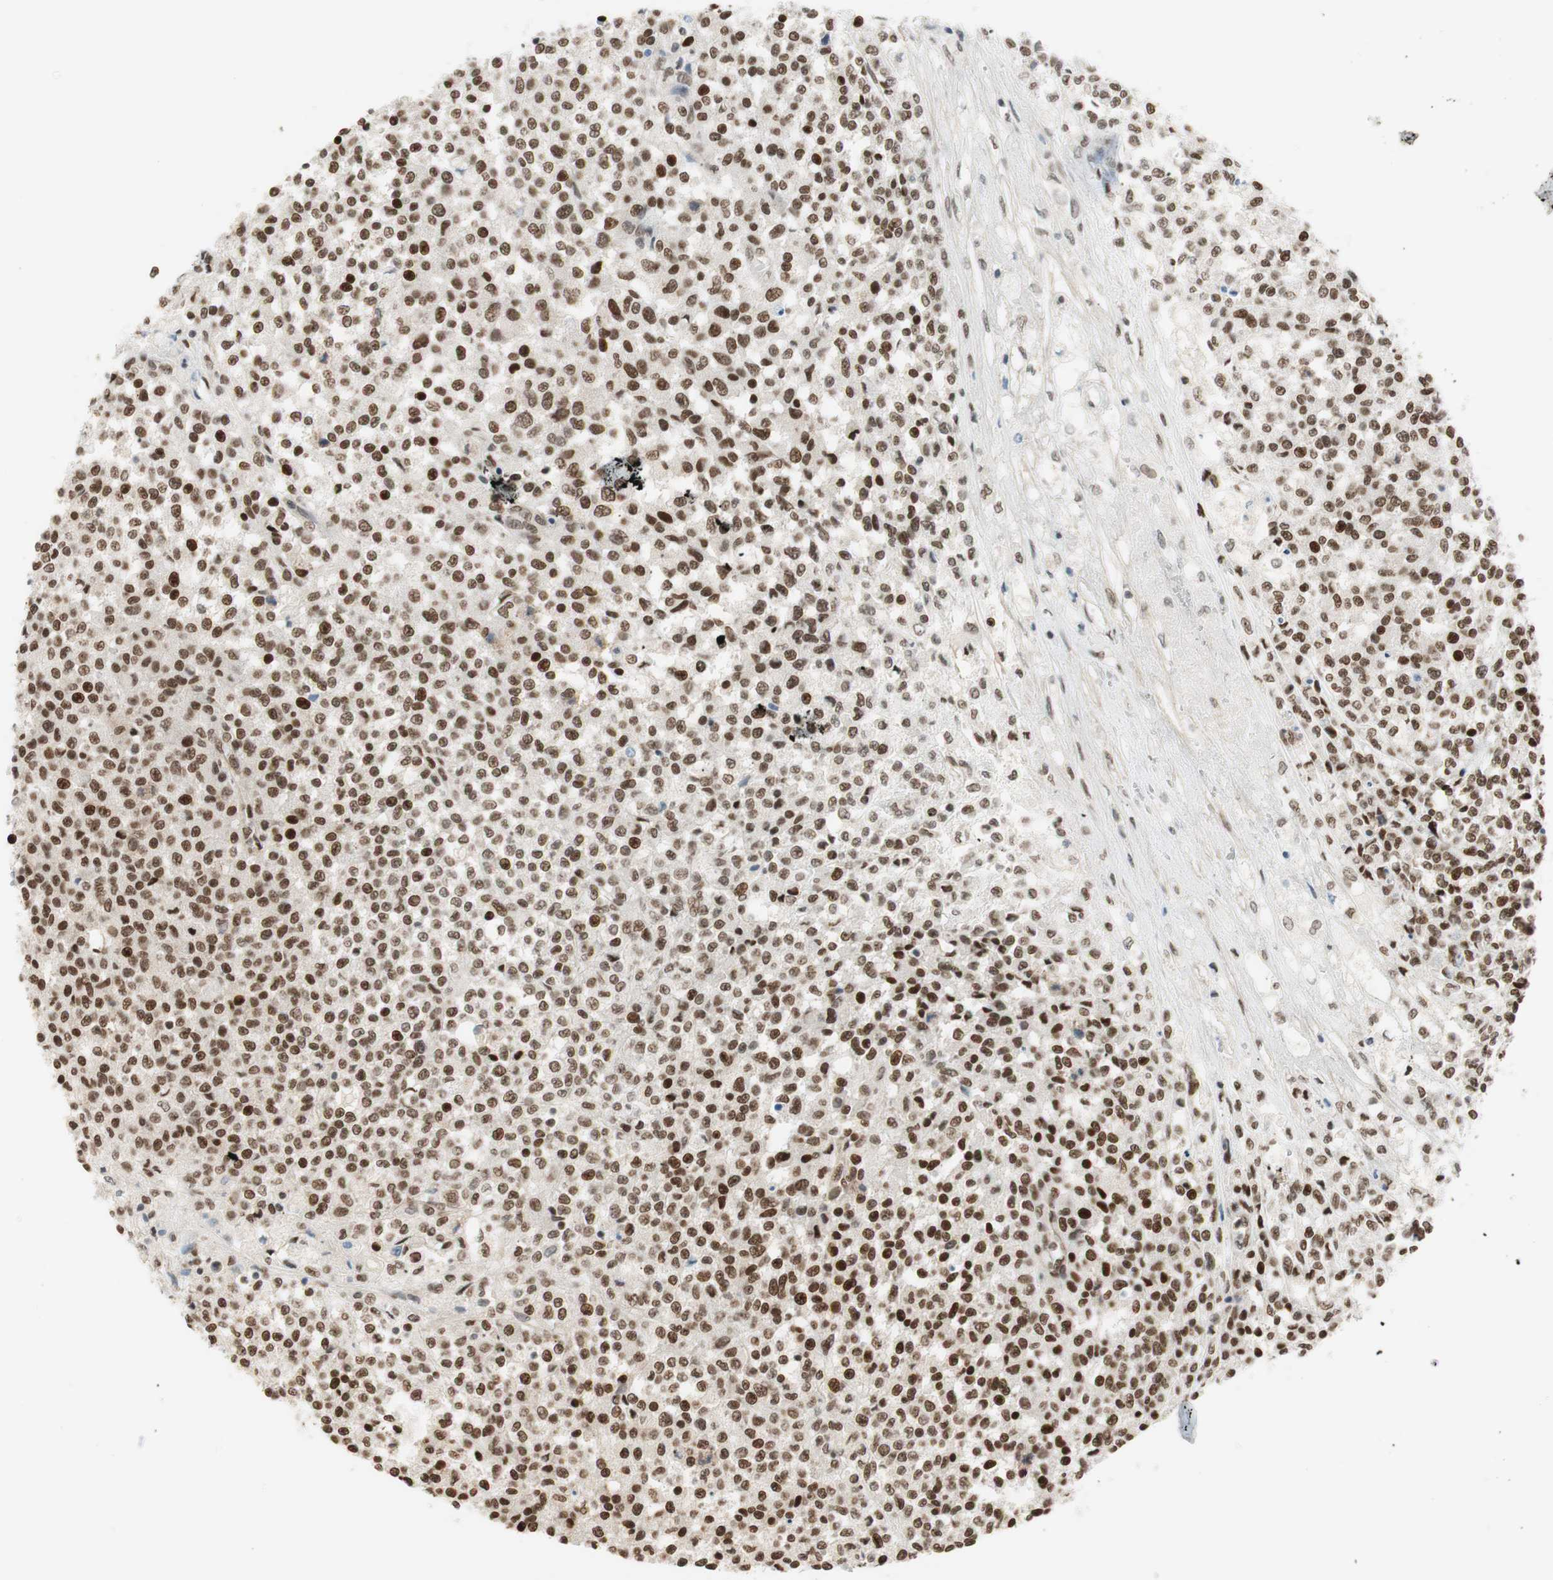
{"staining": {"intensity": "moderate", "quantity": ">75%", "location": "nuclear"}, "tissue": "testis cancer", "cell_type": "Tumor cells", "image_type": "cancer", "snomed": [{"axis": "morphology", "description": "Seminoma, NOS"}, {"axis": "topography", "description": "Testis"}], "caption": "High-power microscopy captured an IHC photomicrograph of testis seminoma, revealing moderate nuclear positivity in about >75% of tumor cells.", "gene": "SUFU", "patient": {"sex": "male", "age": 59}}